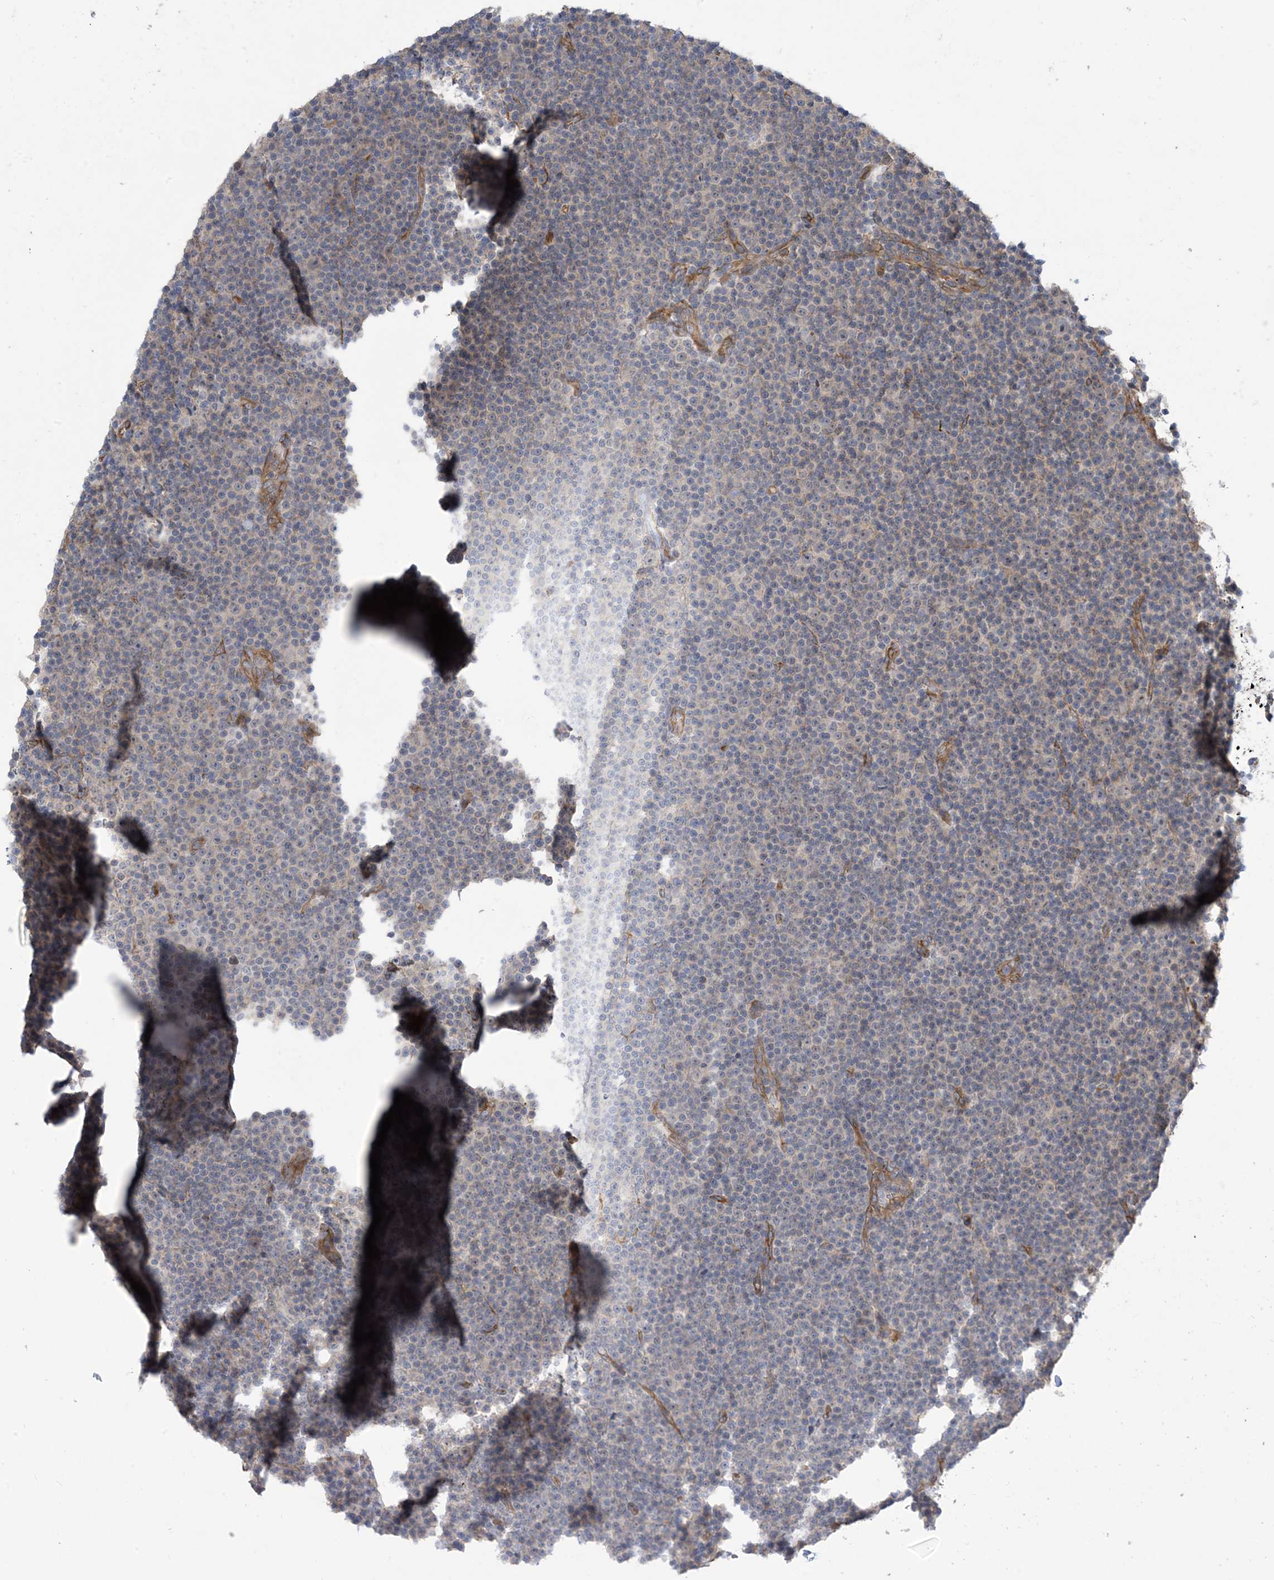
{"staining": {"intensity": "negative", "quantity": "none", "location": "none"}, "tissue": "lymphoma", "cell_type": "Tumor cells", "image_type": "cancer", "snomed": [{"axis": "morphology", "description": "Malignant lymphoma, non-Hodgkin's type, Low grade"}, {"axis": "topography", "description": "Lymph node"}], "caption": "An IHC histopathology image of lymphoma is shown. There is no staining in tumor cells of lymphoma. (Brightfield microscopy of DAB immunohistochemistry at high magnification).", "gene": "AOC1", "patient": {"sex": "female", "age": 67}}